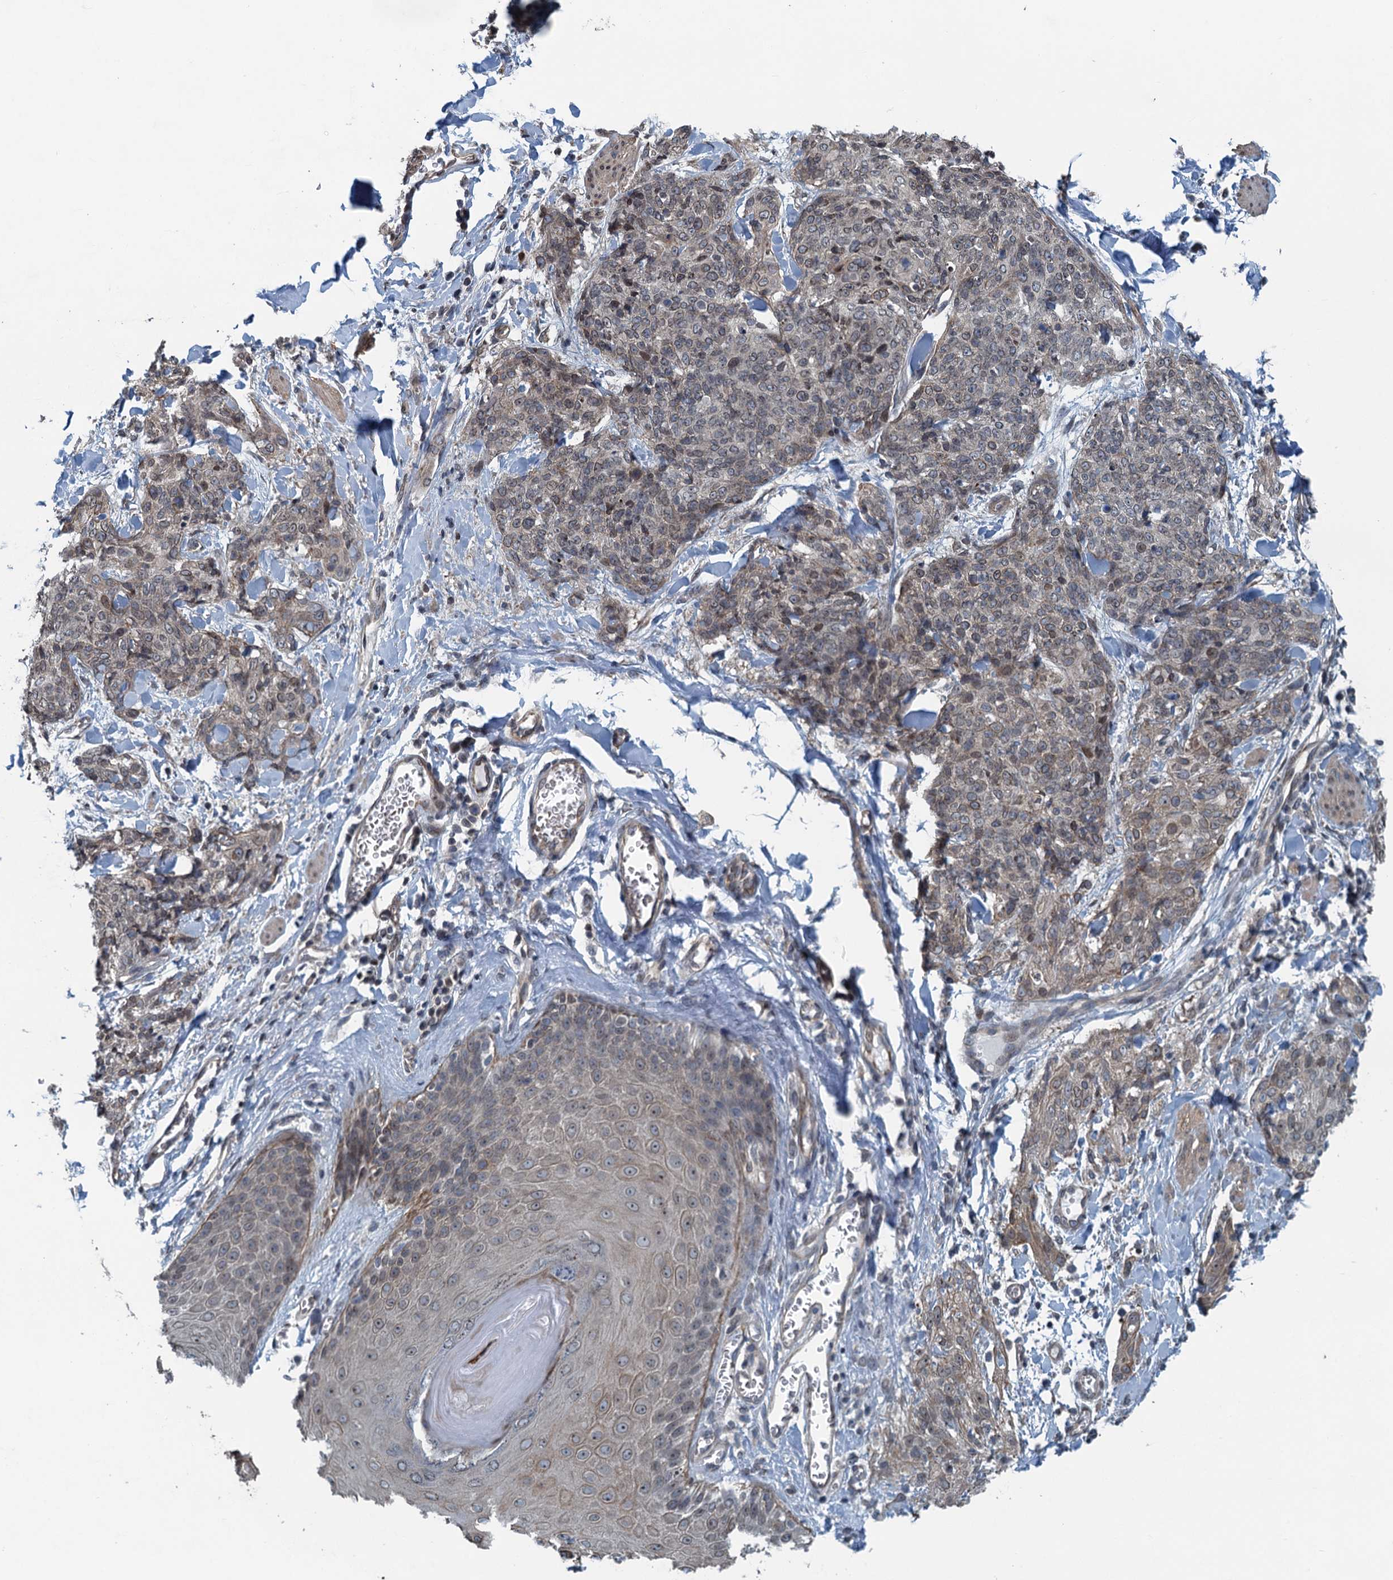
{"staining": {"intensity": "weak", "quantity": ">75%", "location": "cytoplasmic/membranous,nuclear"}, "tissue": "skin cancer", "cell_type": "Tumor cells", "image_type": "cancer", "snomed": [{"axis": "morphology", "description": "Squamous cell carcinoma, NOS"}, {"axis": "topography", "description": "Skin"}, {"axis": "topography", "description": "Vulva"}], "caption": "A high-resolution photomicrograph shows IHC staining of skin cancer (squamous cell carcinoma), which displays weak cytoplasmic/membranous and nuclear positivity in approximately >75% of tumor cells.", "gene": "CCDC34", "patient": {"sex": "female", "age": 85}}